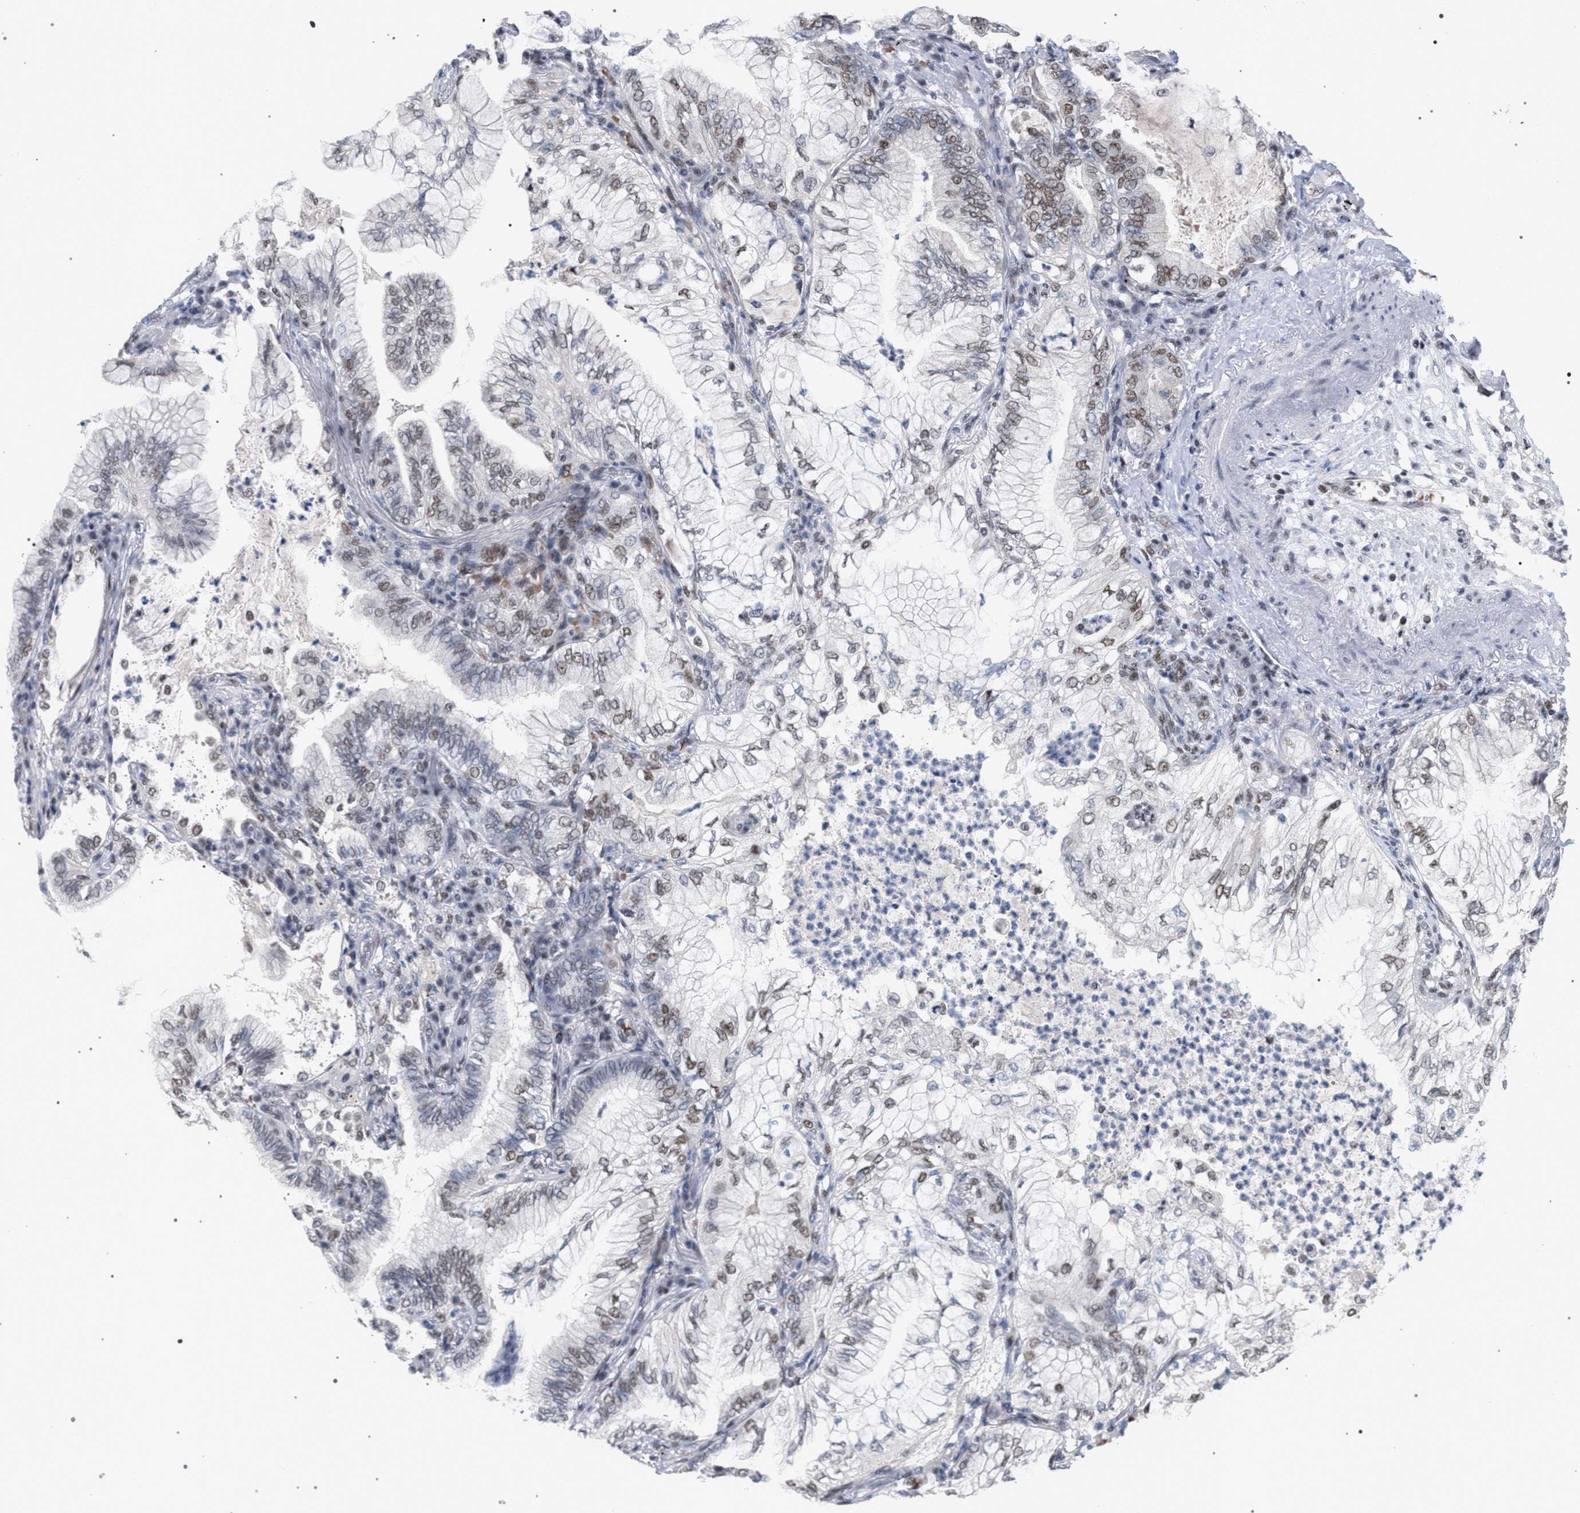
{"staining": {"intensity": "weak", "quantity": "<25%", "location": "nuclear"}, "tissue": "lung cancer", "cell_type": "Tumor cells", "image_type": "cancer", "snomed": [{"axis": "morphology", "description": "Adenocarcinoma, NOS"}, {"axis": "topography", "description": "Lung"}], "caption": "The micrograph displays no significant staining in tumor cells of adenocarcinoma (lung).", "gene": "SCAF4", "patient": {"sex": "female", "age": 70}}